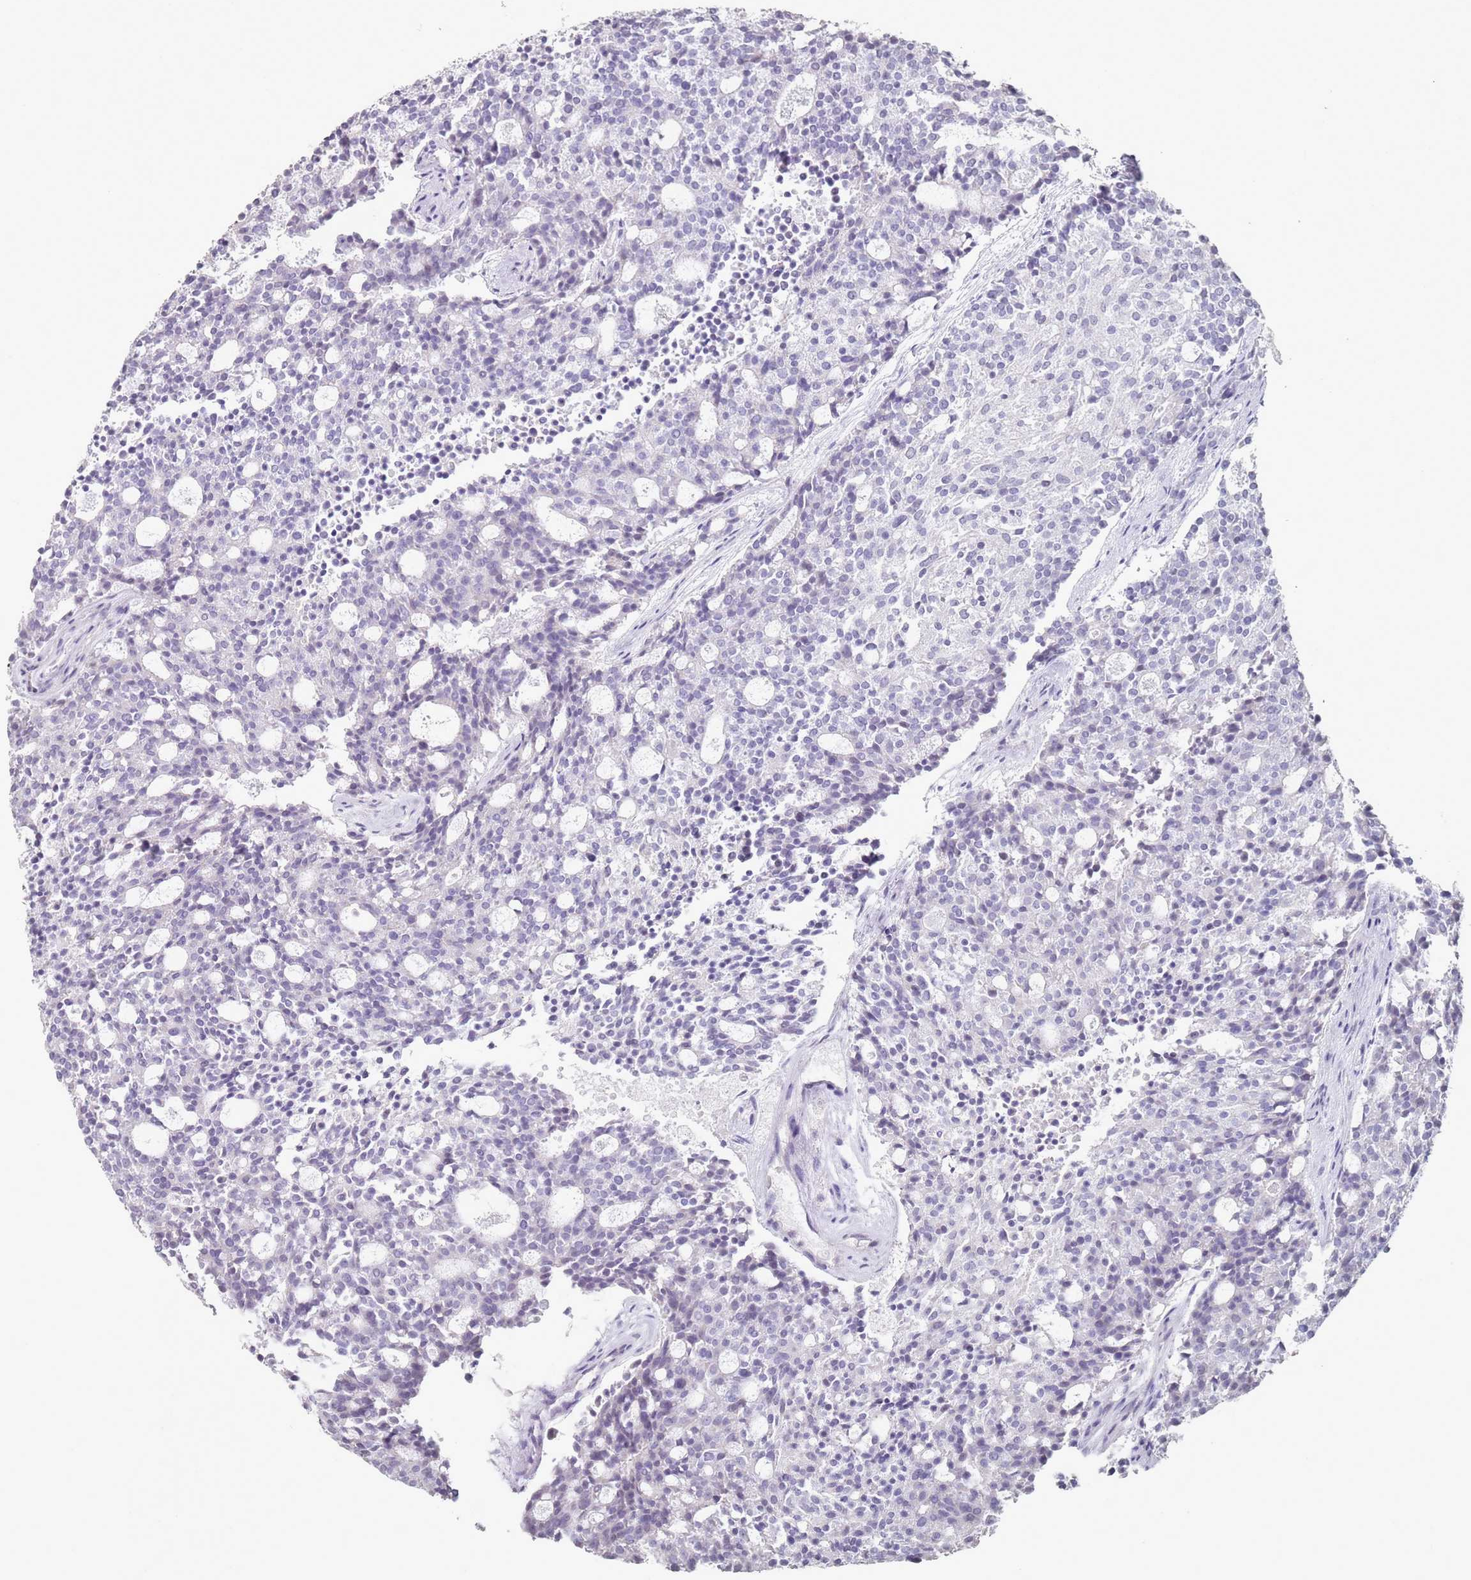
{"staining": {"intensity": "negative", "quantity": "none", "location": "none"}, "tissue": "carcinoid", "cell_type": "Tumor cells", "image_type": "cancer", "snomed": [{"axis": "morphology", "description": "Carcinoid, malignant, NOS"}, {"axis": "topography", "description": "Pancreas"}], "caption": "IHC of carcinoid (malignant) demonstrates no expression in tumor cells.", "gene": "DNAH11", "patient": {"sex": "female", "age": 54}}